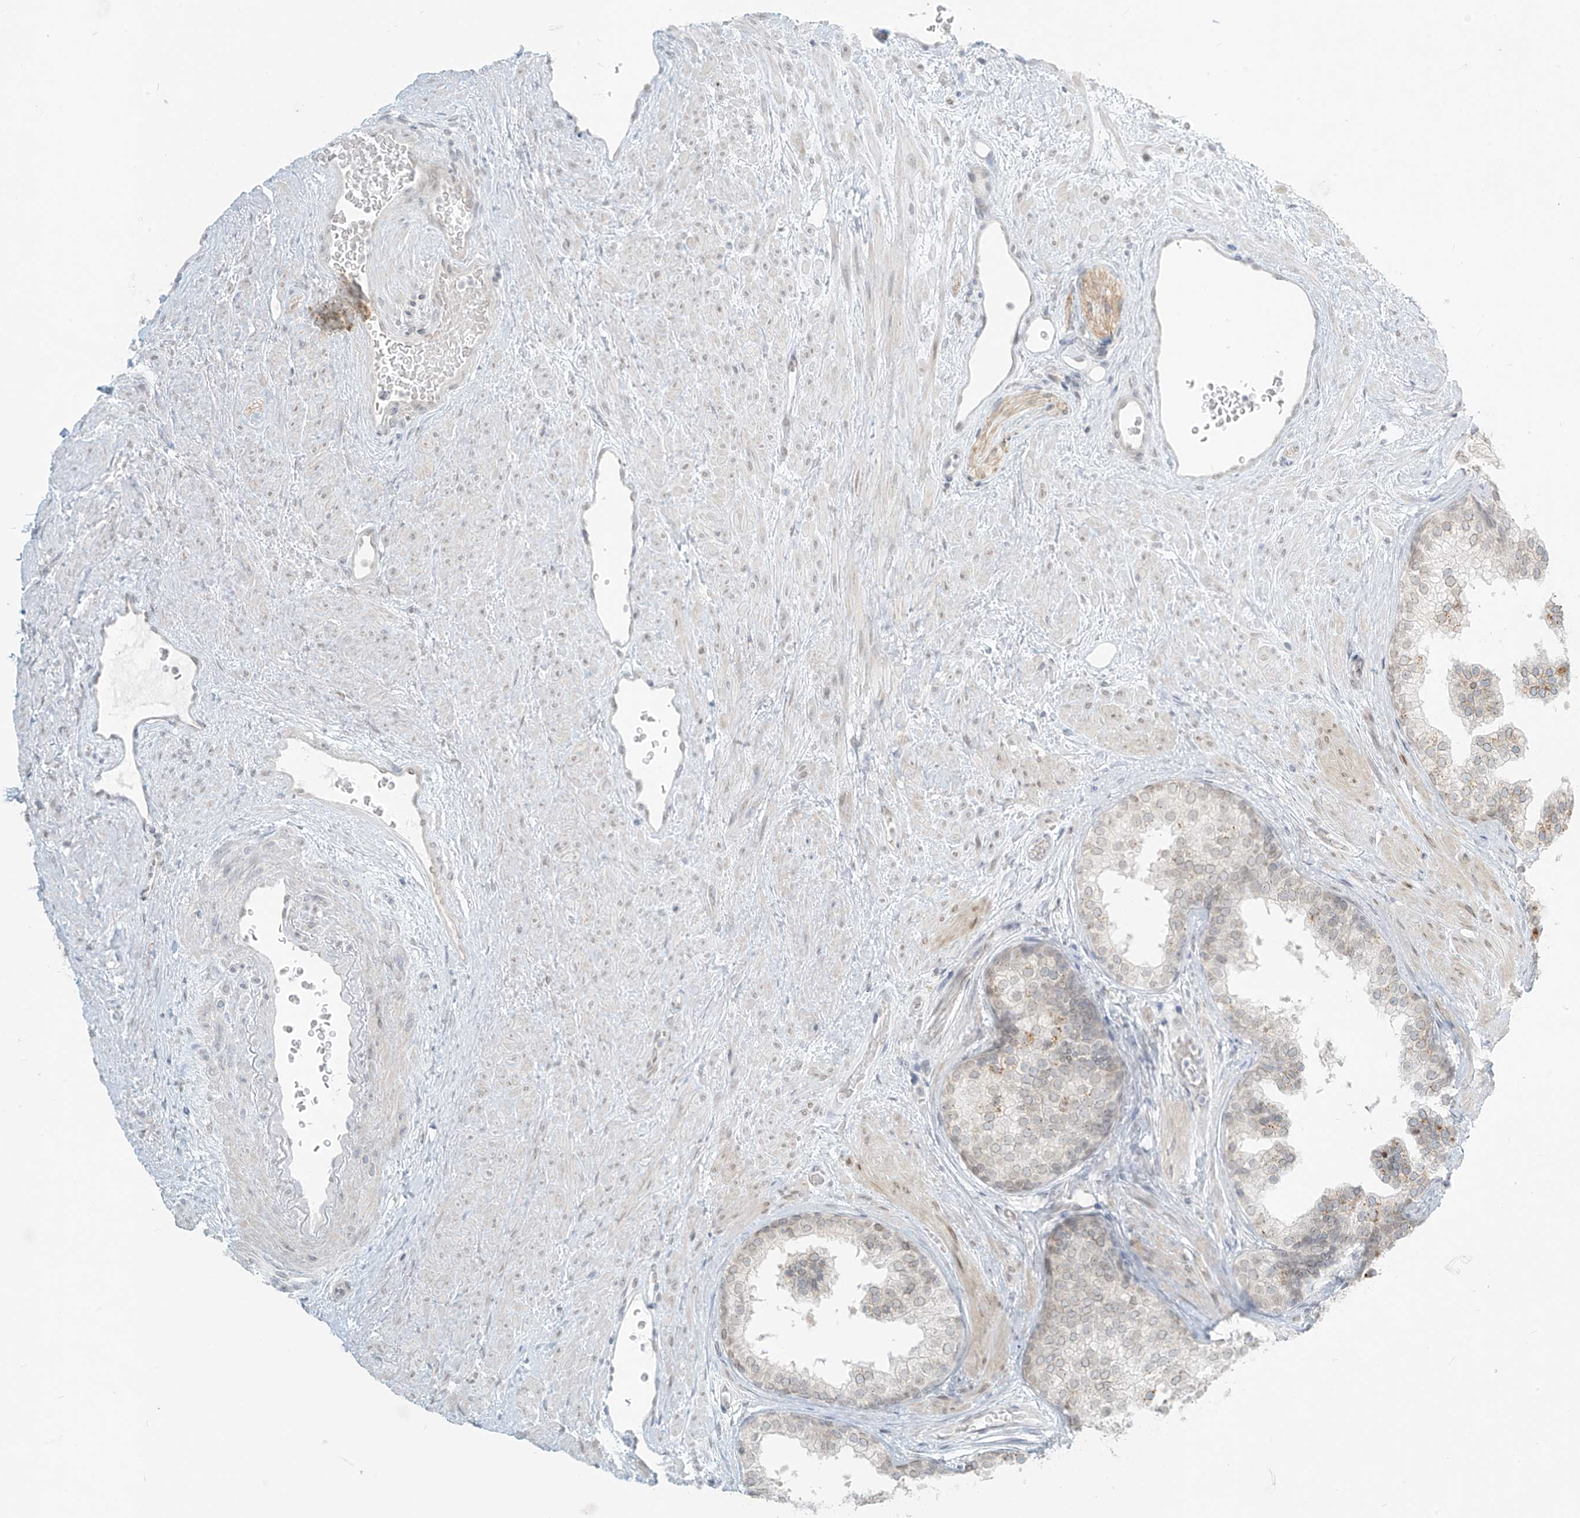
{"staining": {"intensity": "weak", "quantity": "<25%", "location": "cytoplasmic/membranous"}, "tissue": "prostate", "cell_type": "Glandular cells", "image_type": "normal", "snomed": [{"axis": "morphology", "description": "Normal tissue, NOS"}, {"axis": "topography", "description": "Prostate"}], "caption": "The micrograph shows no staining of glandular cells in normal prostate.", "gene": "OSBPL7", "patient": {"sex": "male", "age": 48}}